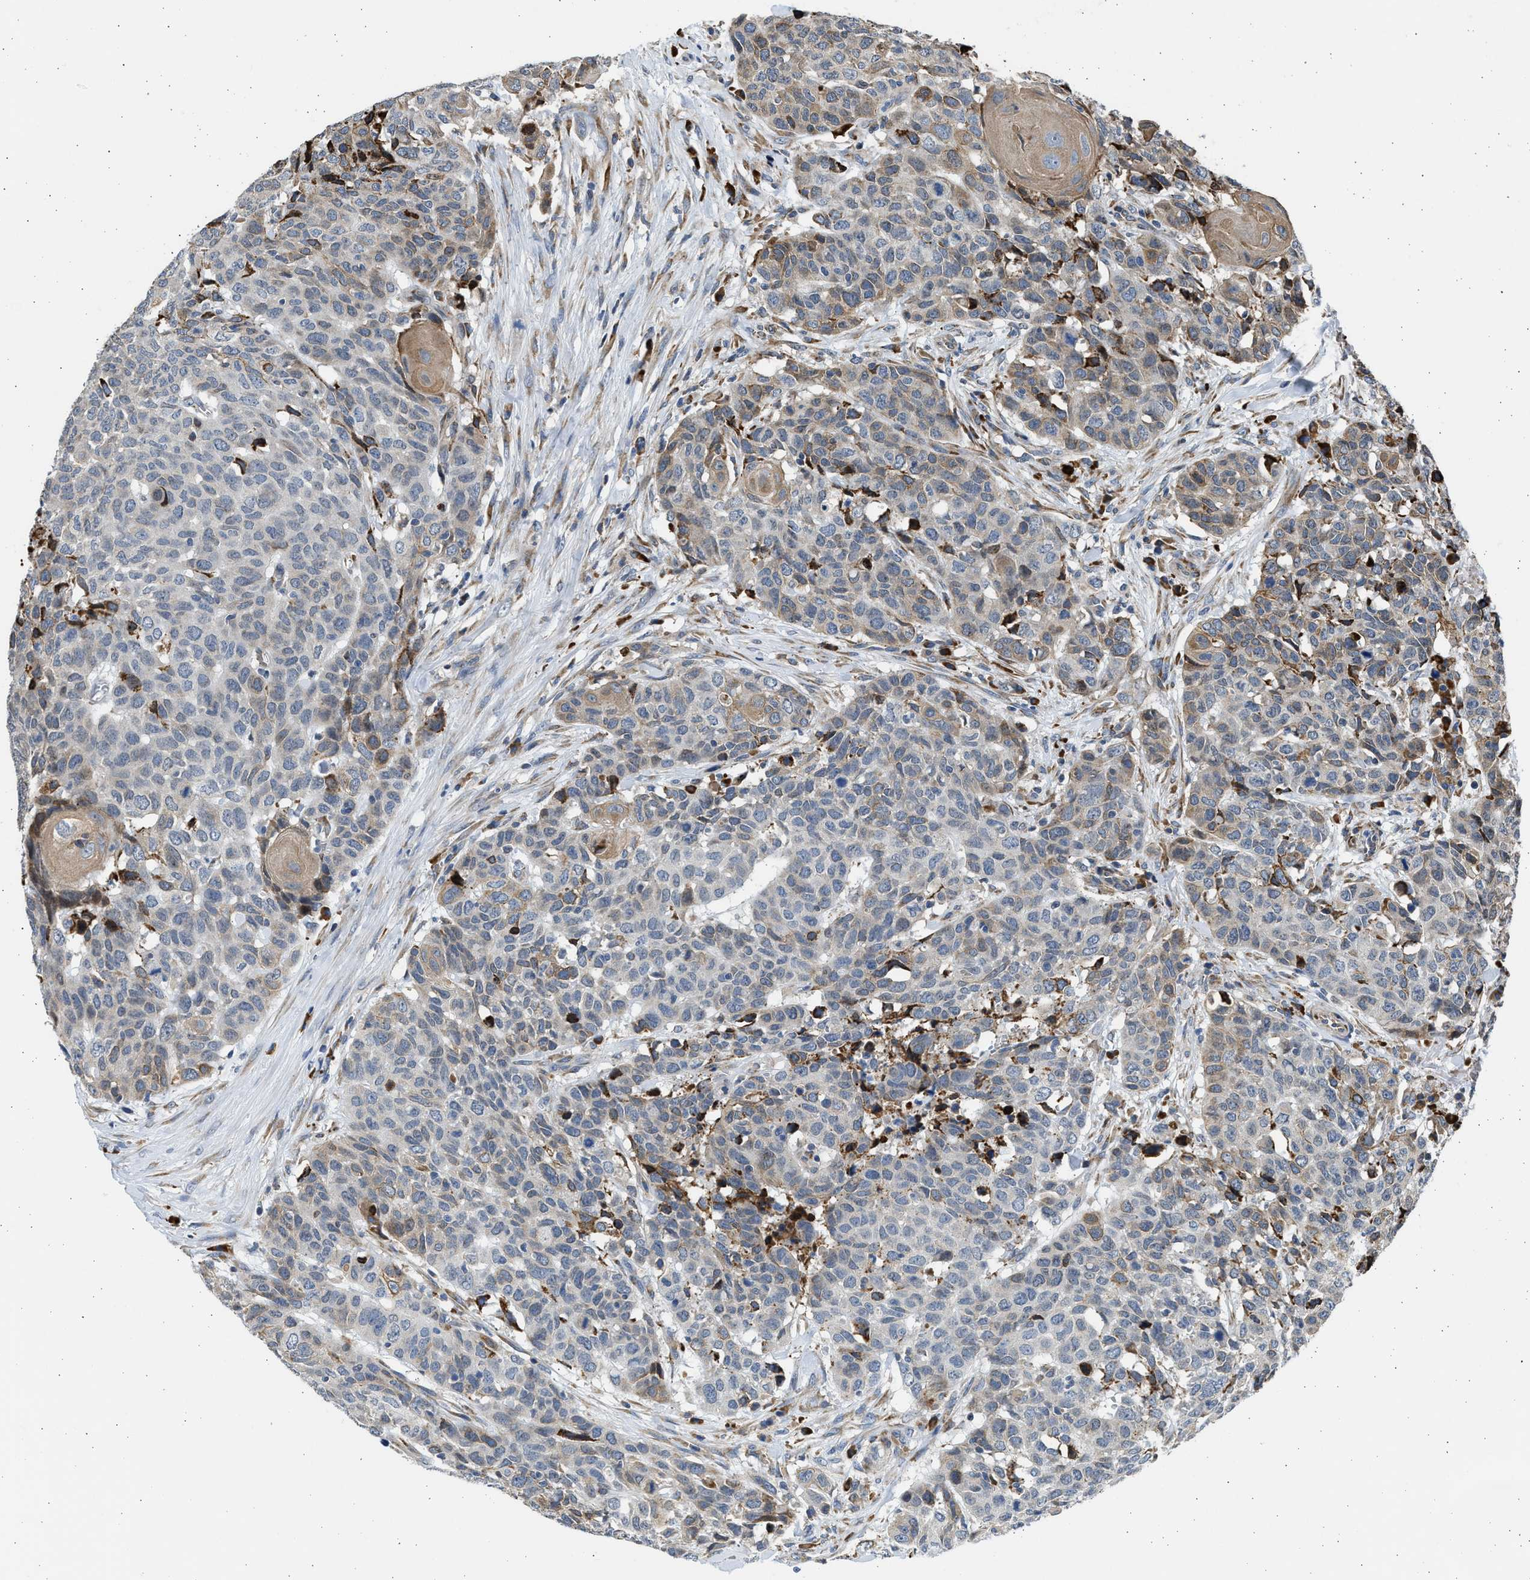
{"staining": {"intensity": "weak", "quantity": "25%-75%", "location": "cytoplasmic/membranous"}, "tissue": "head and neck cancer", "cell_type": "Tumor cells", "image_type": "cancer", "snomed": [{"axis": "morphology", "description": "Squamous cell carcinoma, NOS"}, {"axis": "topography", "description": "Head-Neck"}], "caption": "Tumor cells reveal weak cytoplasmic/membranous staining in approximately 25%-75% of cells in head and neck squamous cell carcinoma. Nuclei are stained in blue.", "gene": "PLD2", "patient": {"sex": "male", "age": 66}}